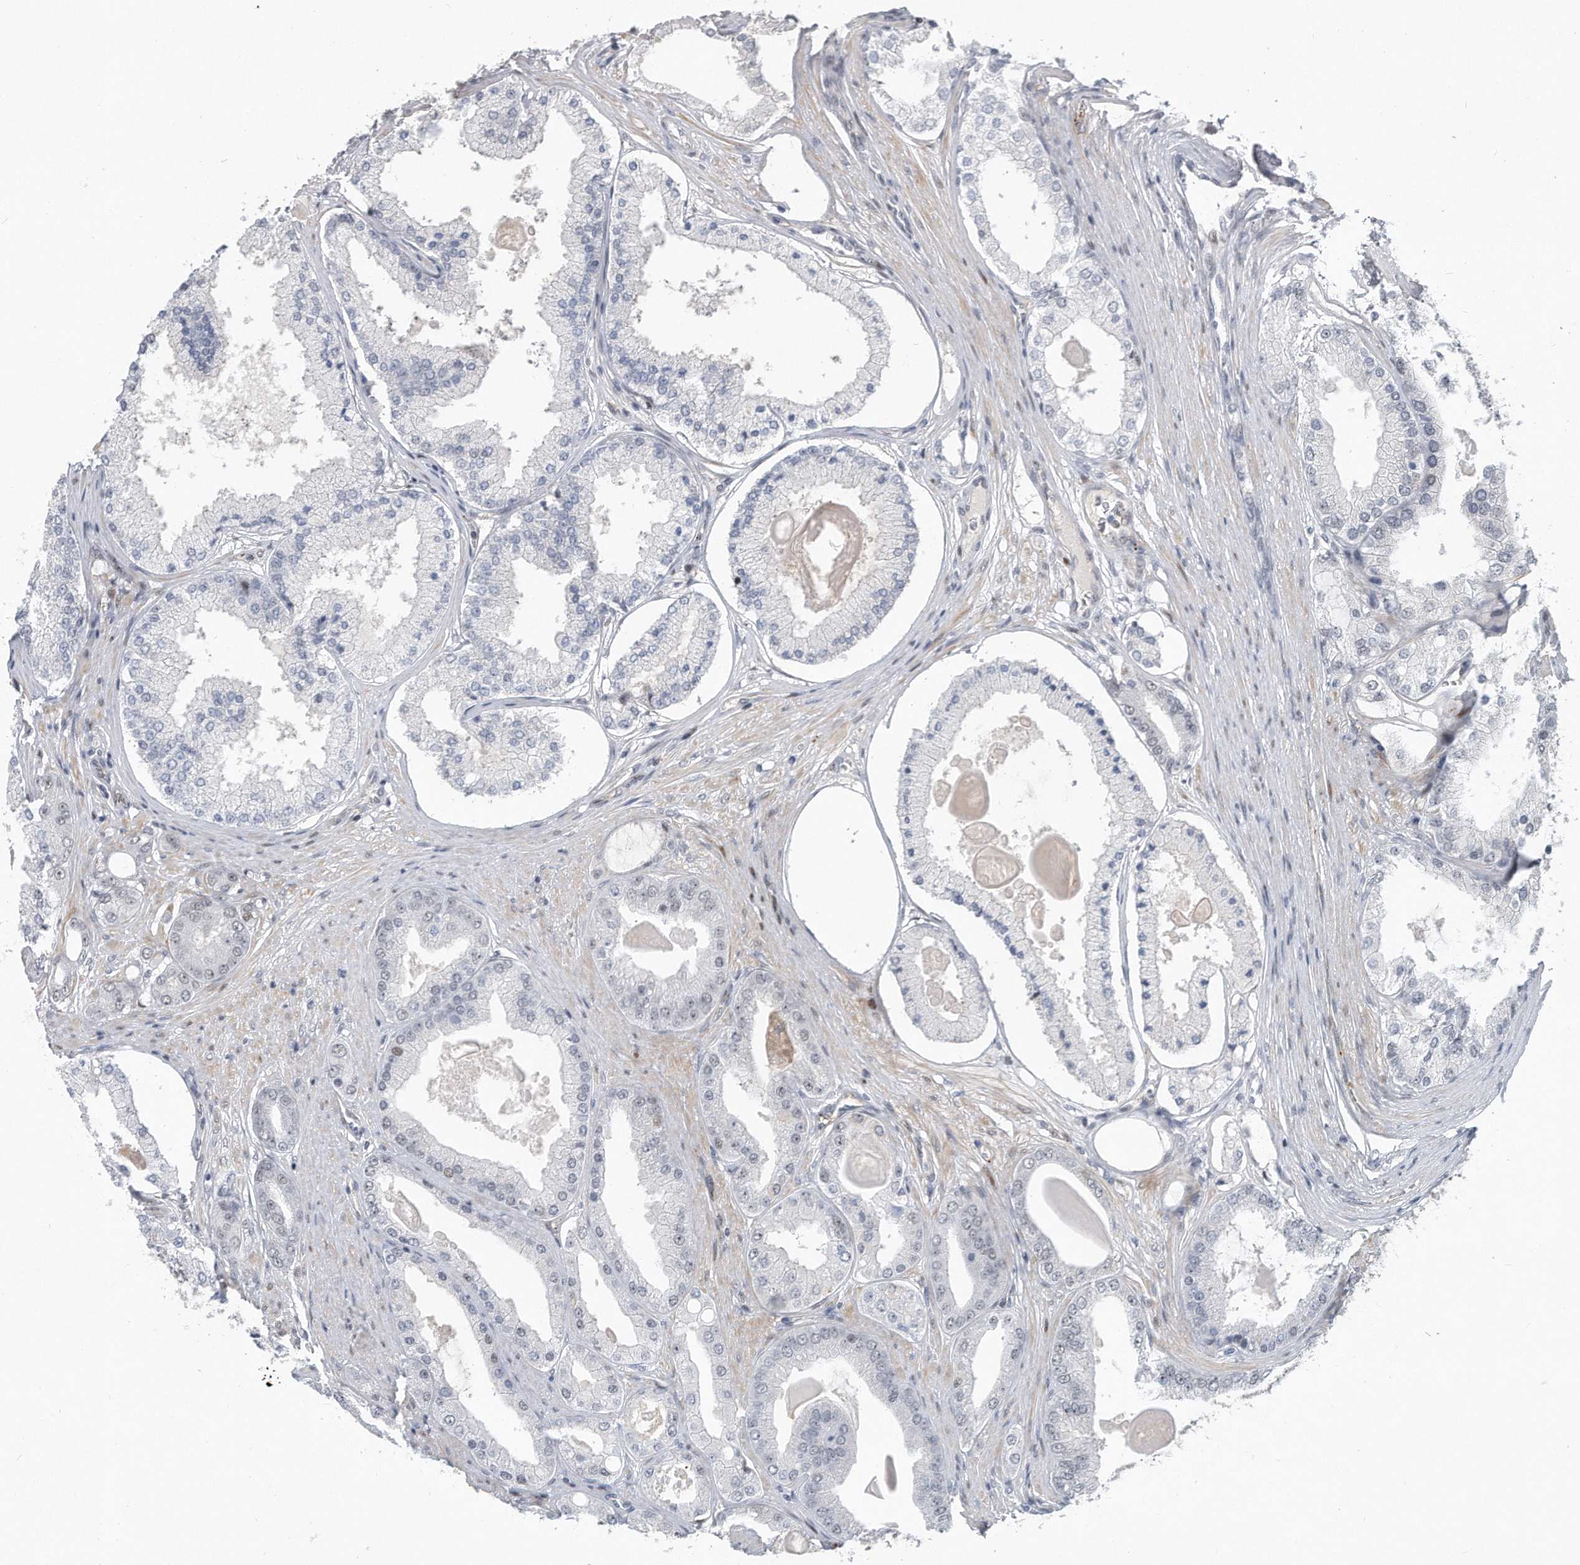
{"staining": {"intensity": "weak", "quantity": "<25%", "location": "nuclear"}, "tissue": "prostate cancer", "cell_type": "Tumor cells", "image_type": "cancer", "snomed": [{"axis": "morphology", "description": "Adenocarcinoma, High grade"}, {"axis": "topography", "description": "Prostate"}], "caption": "The micrograph displays no significant positivity in tumor cells of prostate cancer (adenocarcinoma (high-grade)).", "gene": "PGBD2", "patient": {"sex": "male", "age": 60}}